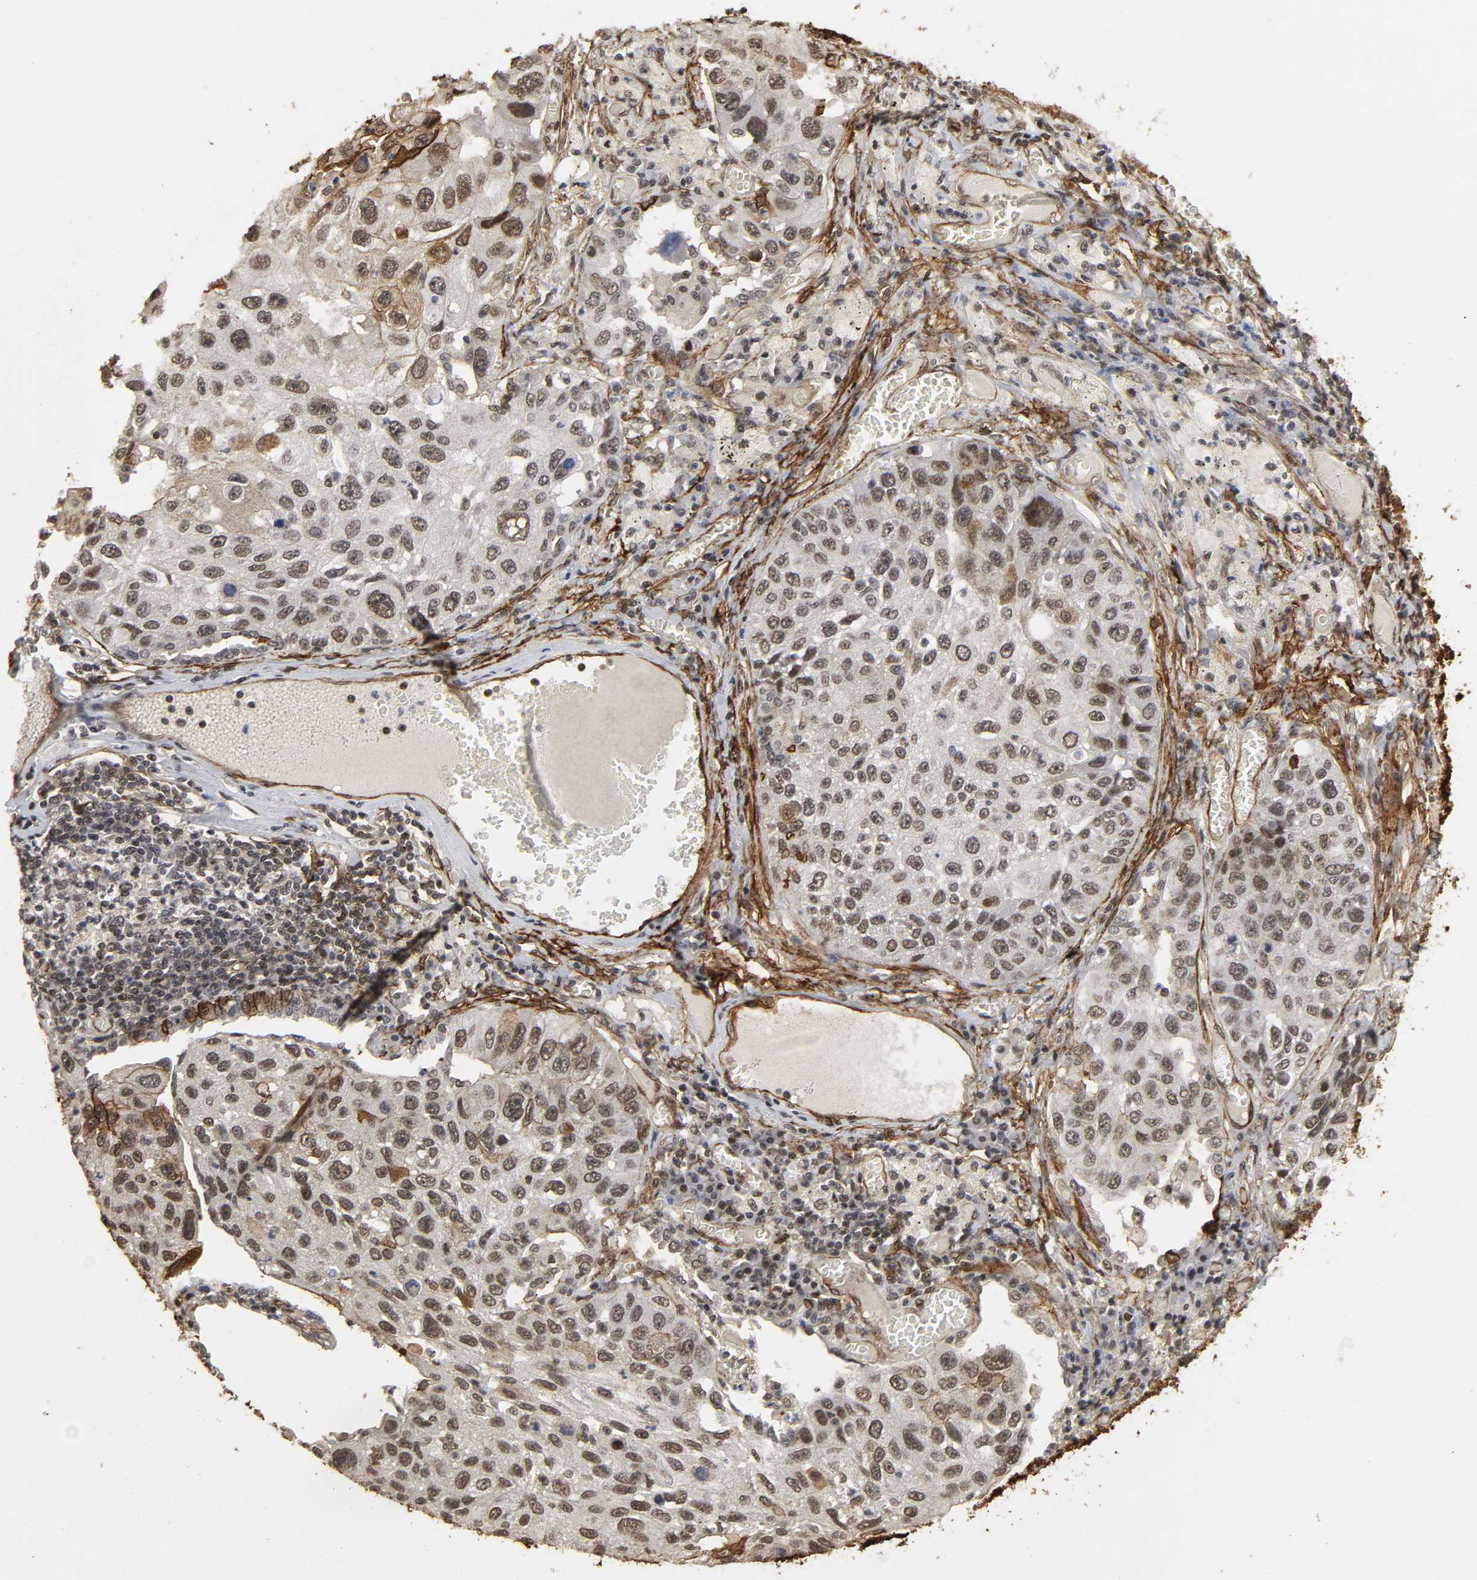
{"staining": {"intensity": "moderate", "quantity": ">75%", "location": "cytoplasmic/membranous,nuclear"}, "tissue": "lung cancer", "cell_type": "Tumor cells", "image_type": "cancer", "snomed": [{"axis": "morphology", "description": "Squamous cell carcinoma, NOS"}, {"axis": "topography", "description": "Lung"}], "caption": "Human lung squamous cell carcinoma stained for a protein (brown) displays moderate cytoplasmic/membranous and nuclear positive positivity in approximately >75% of tumor cells.", "gene": "AHNAK2", "patient": {"sex": "male", "age": 71}}